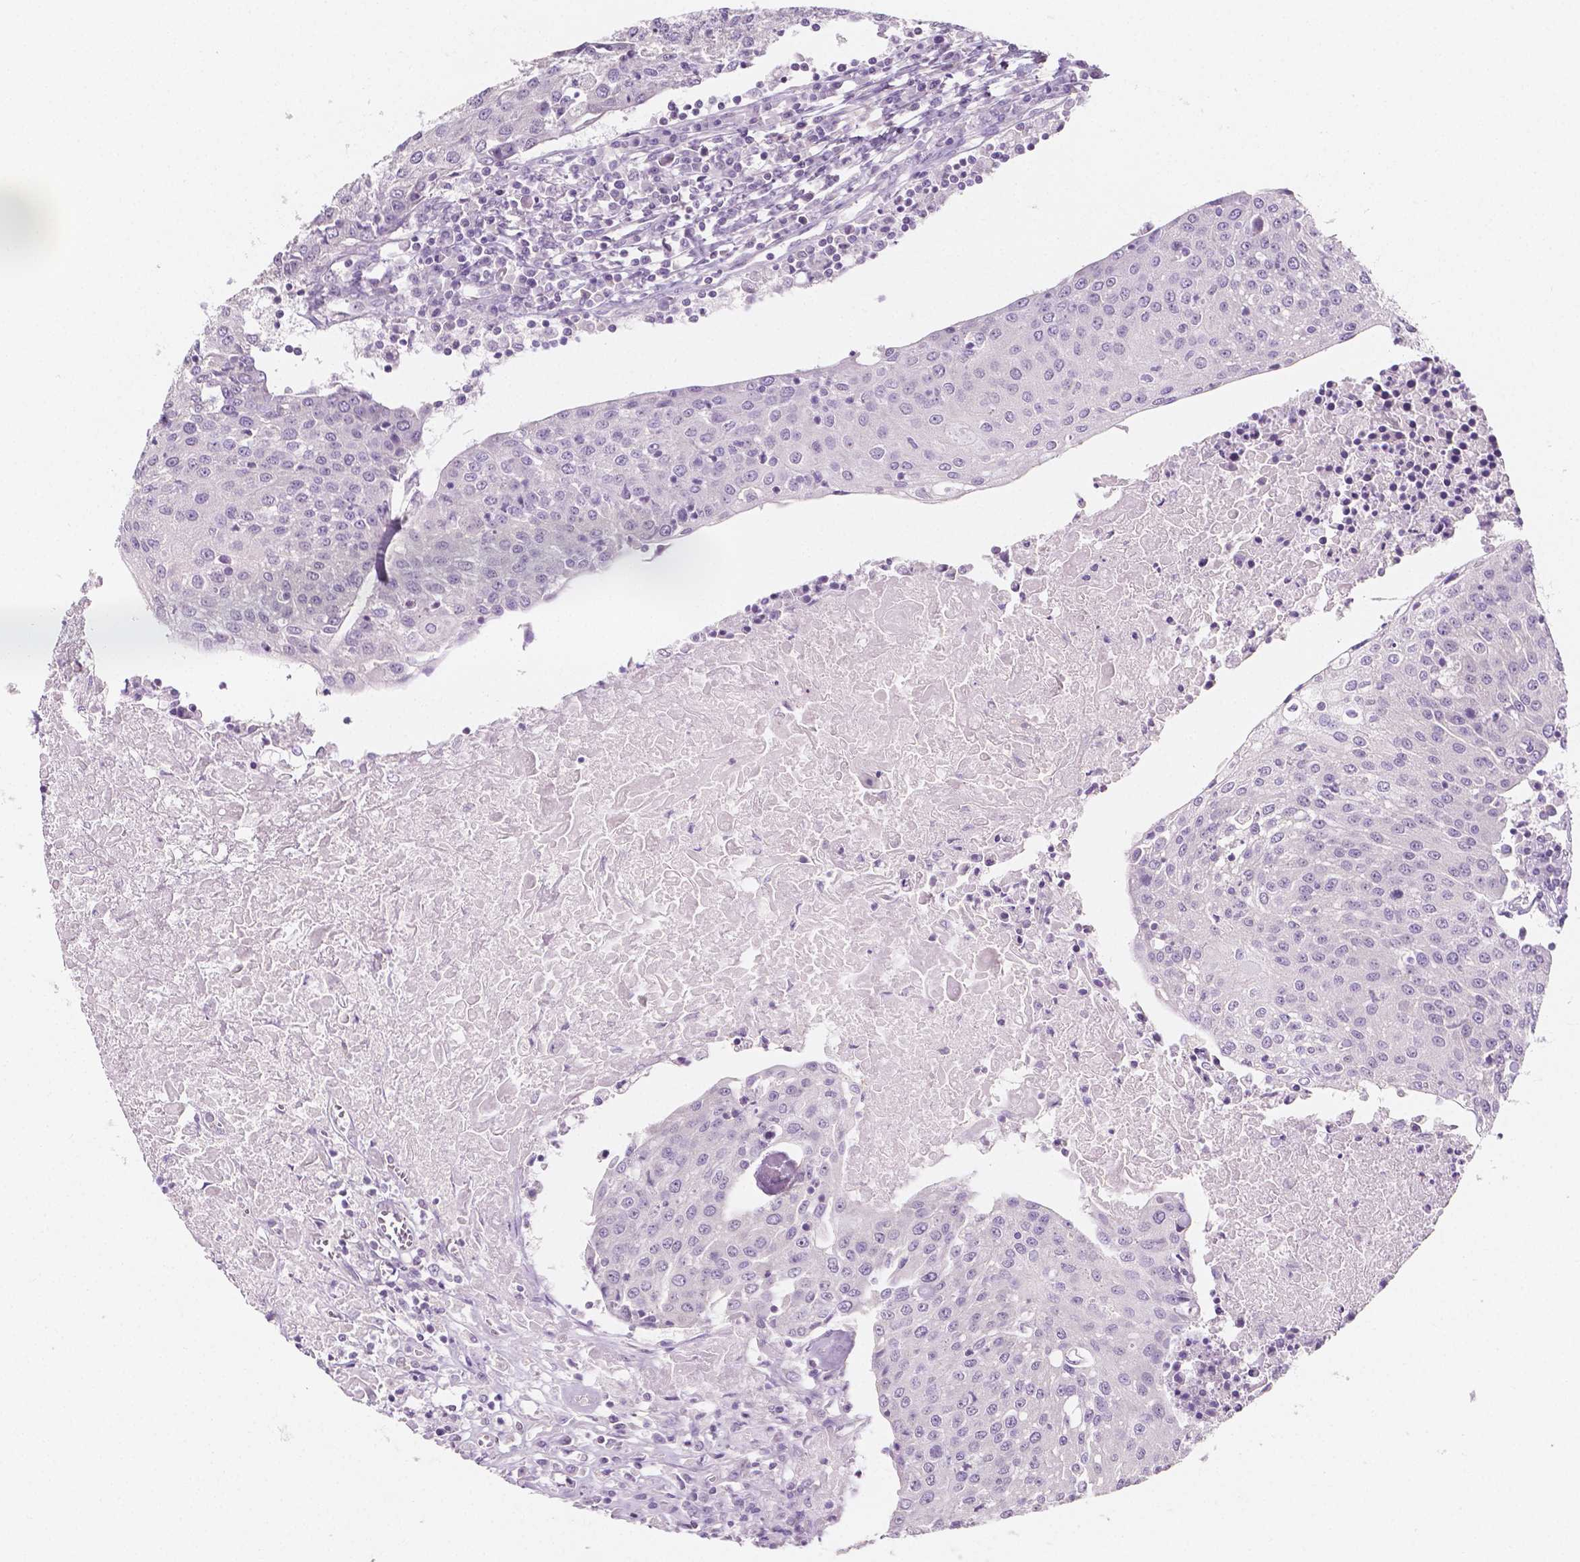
{"staining": {"intensity": "negative", "quantity": "none", "location": "none"}, "tissue": "urothelial cancer", "cell_type": "Tumor cells", "image_type": "cancer", "snomed": [{"axis": "morphology", "description": "Urothelial carcinoma, High grade"}, {"axis": "topography", "description": "Urinary bladder"}], "caption": "High magnification brightfield microscopy of urothelial cancer stained with DAB (brown) and counterstained with hematoxylin (blue): tumor cells show no significant staining. The staining was performed using DAB to visualize the protein expression in brown, while the nuclei were stained in blue with hematoxylin (Magnification: 20x).", "gene": "C1orf167", "patient": {"sex": "female", "age": 85}}